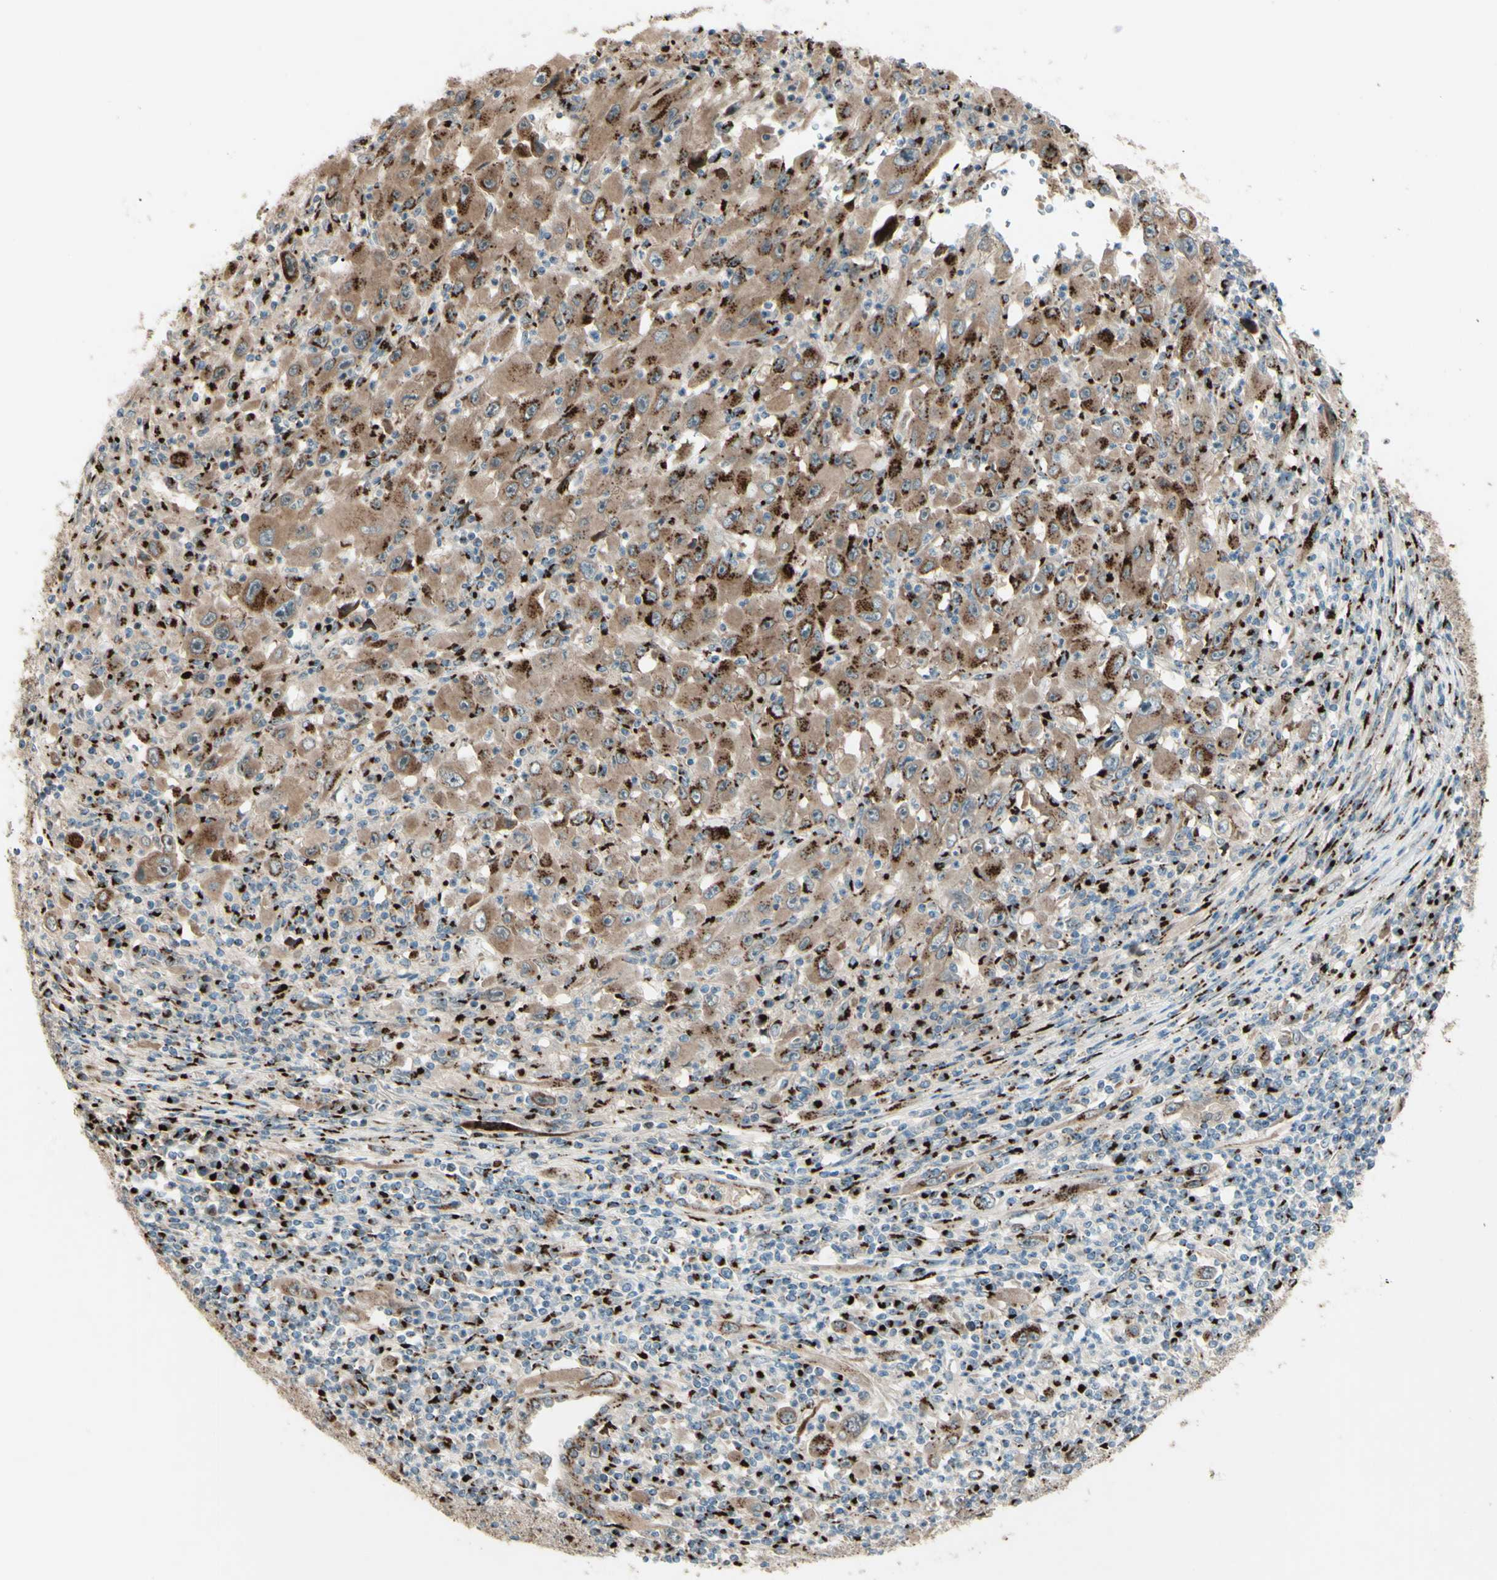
{"staining": {"intensity": "moderate", "quantity": ">75%", "location": "cytoplasmic/membranous"}, "tissue": "melanoma", "cell_type": "Tumor cells", "image_type": "cancer", "snomed": [{"axis": "morphology", "description": "Malignant melanoma, Metastatic site"}, {"axis": "topography", "description": "Skin"}], "caption": "Malignant melanoma (metastatic site) stained with IHC reveals moderate cytoplasmic/membranous staining in about >75% of tumor cells.", "gene": "BPNT2", "patient": {"sex": "female", "age": 56}}